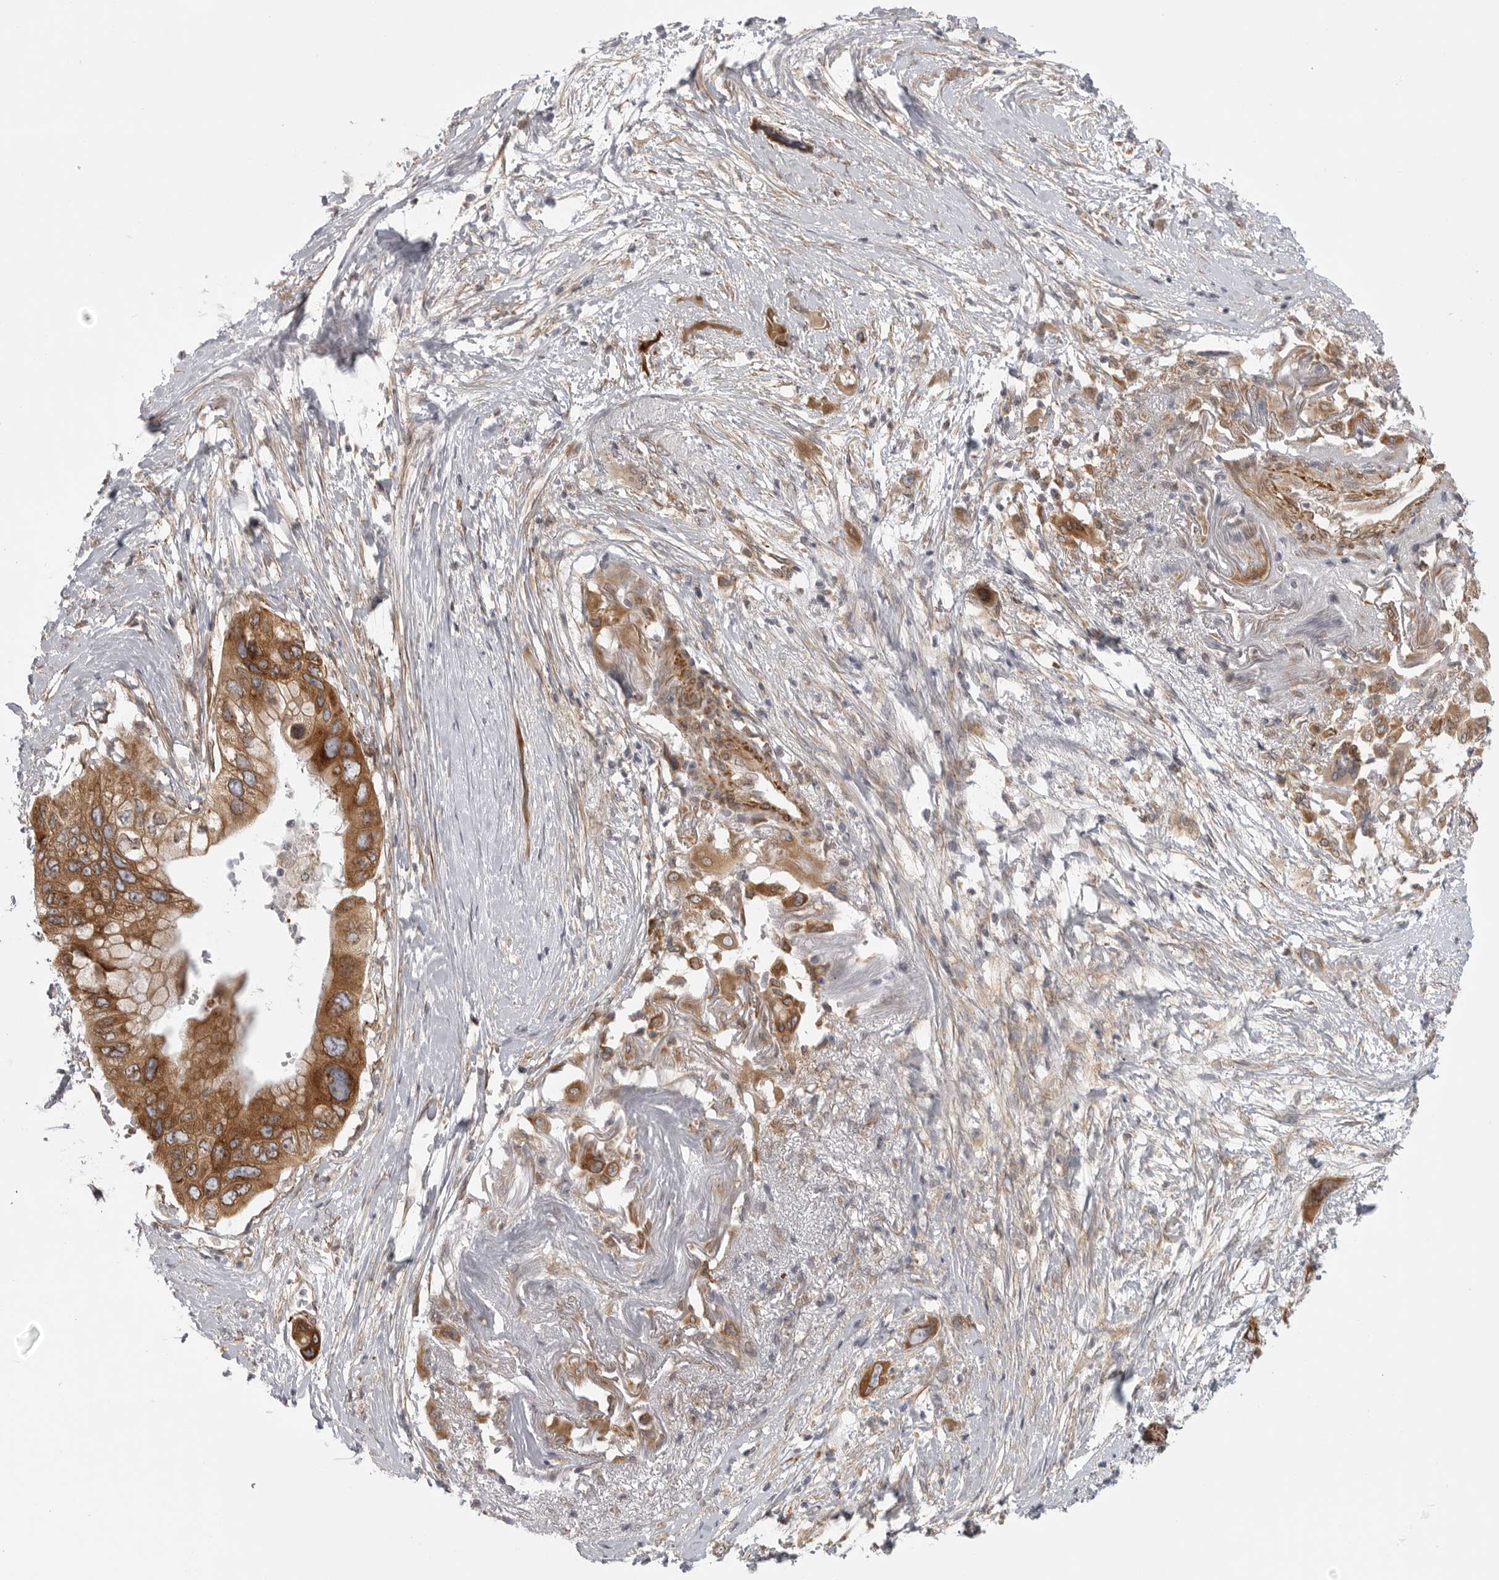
{"staining": {"intensity": "moderate", "quantity": ">75%", "location": "cytoplasmic/membranous"}, "tissue": "pancreatic cancer", "cell_type": "Tumor cells", "image_type": "cancer", "snomed": [{"axis": "morphology", "description": "Adenocarcinoma, NOS"}, {"axis": "topography", "description": "Pancreas"}], "caption": "Immunohistochemistry (DAB) staining of human pancreatic cancer demonstrates moderate cytoplasmic/membranous protein expression in approximately >75% of tumor cells.", "gene": "CERS2", "patient": {"sex": "male", "age": 66}}